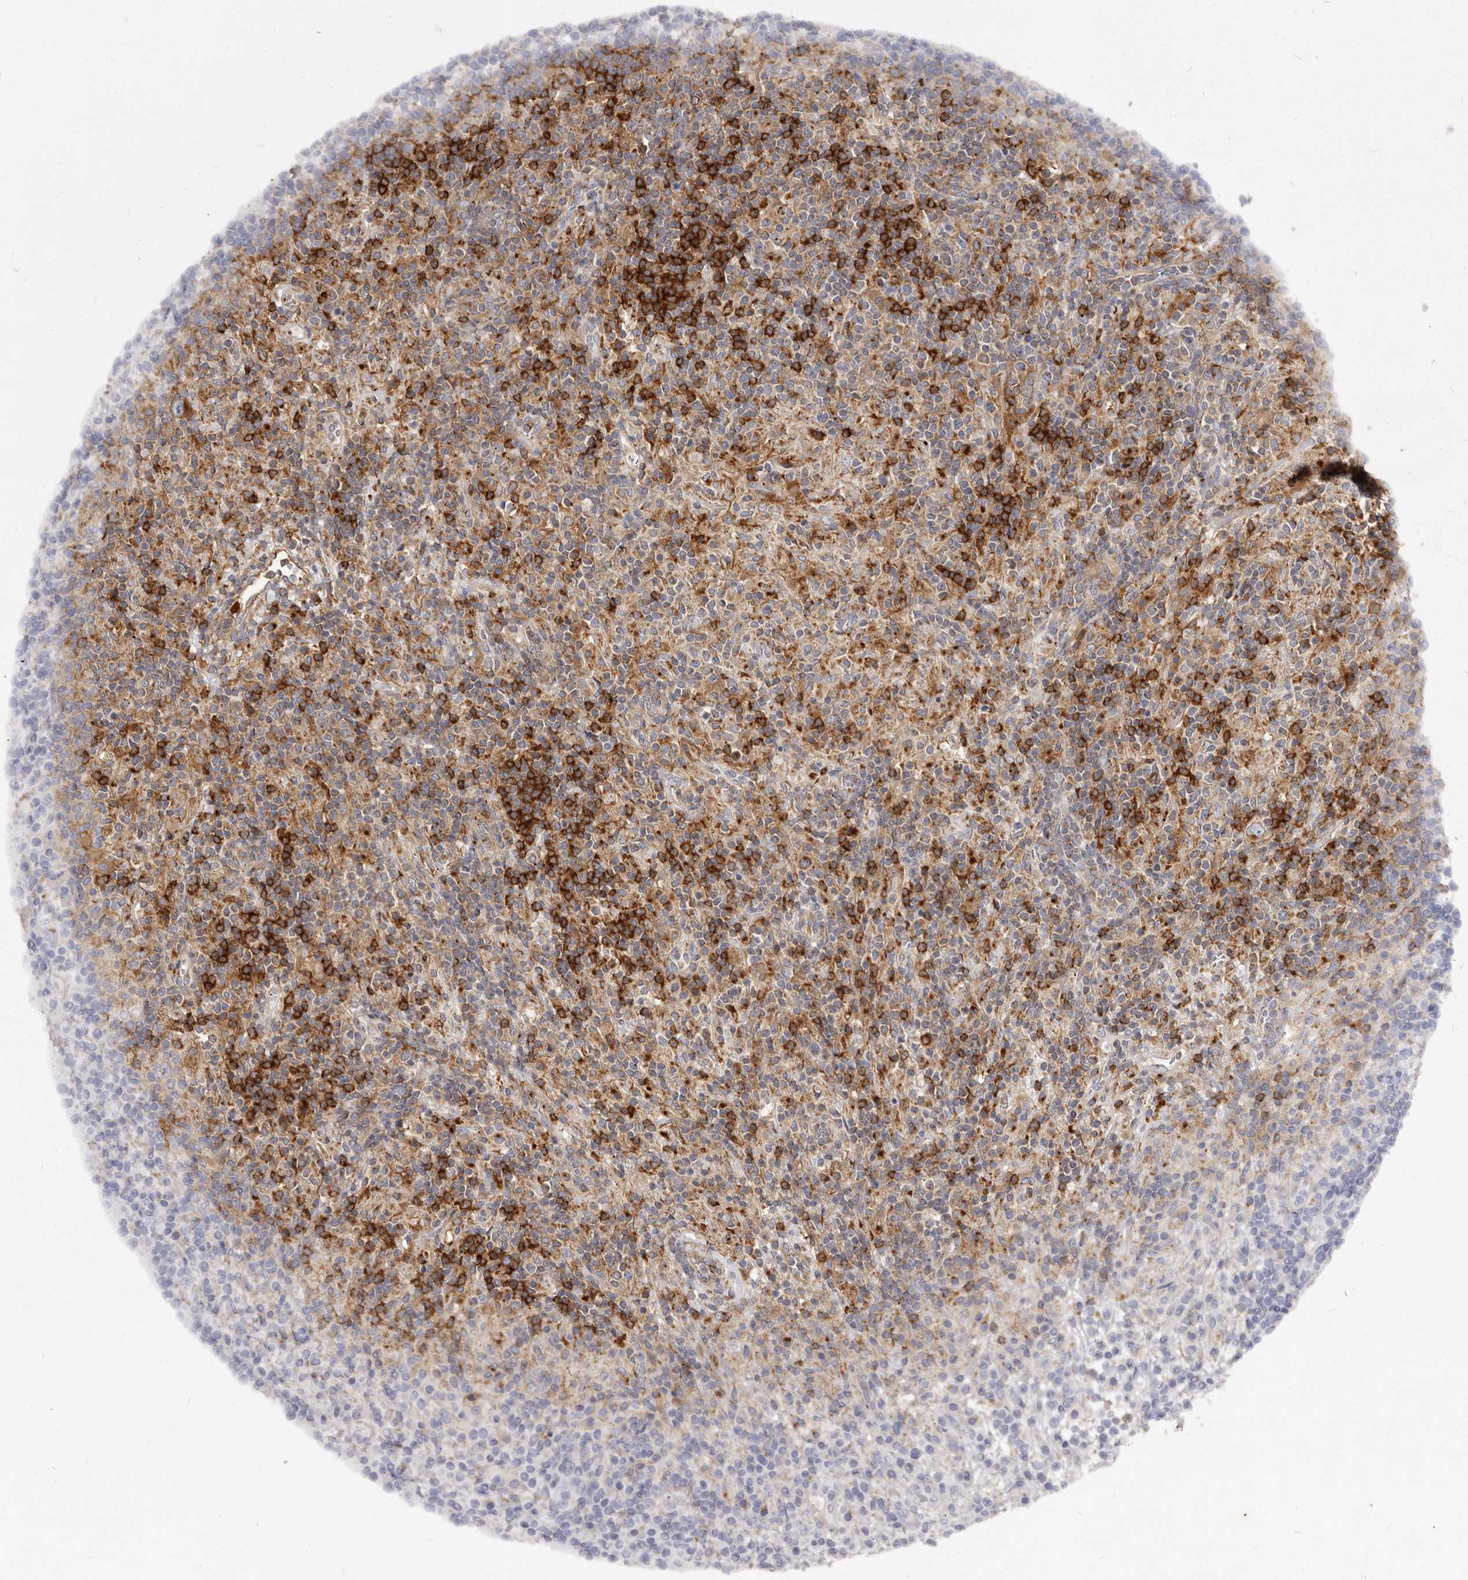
{"staining": {"intensity": "moderate", "quantity": ">75%", "location": "cytoplasmic/membranous"}, "tissue": "lymphoma", "cell_type": "Tumor cells", "image_type": "cancer", "snomed": [{"axis": "morphology", "description": "Hodgkin's disease, NOS"}, {"axis": "topography", "description": "Lymph node"}], "caption": "Lymphoma was stained to show a protein in brown. There is medium levels of moderate cytoplasmic/membranous expression in approximately >75% of tumor cells.", "gene": "TPD52", "patient": {"sex": "male", "age": 70}}